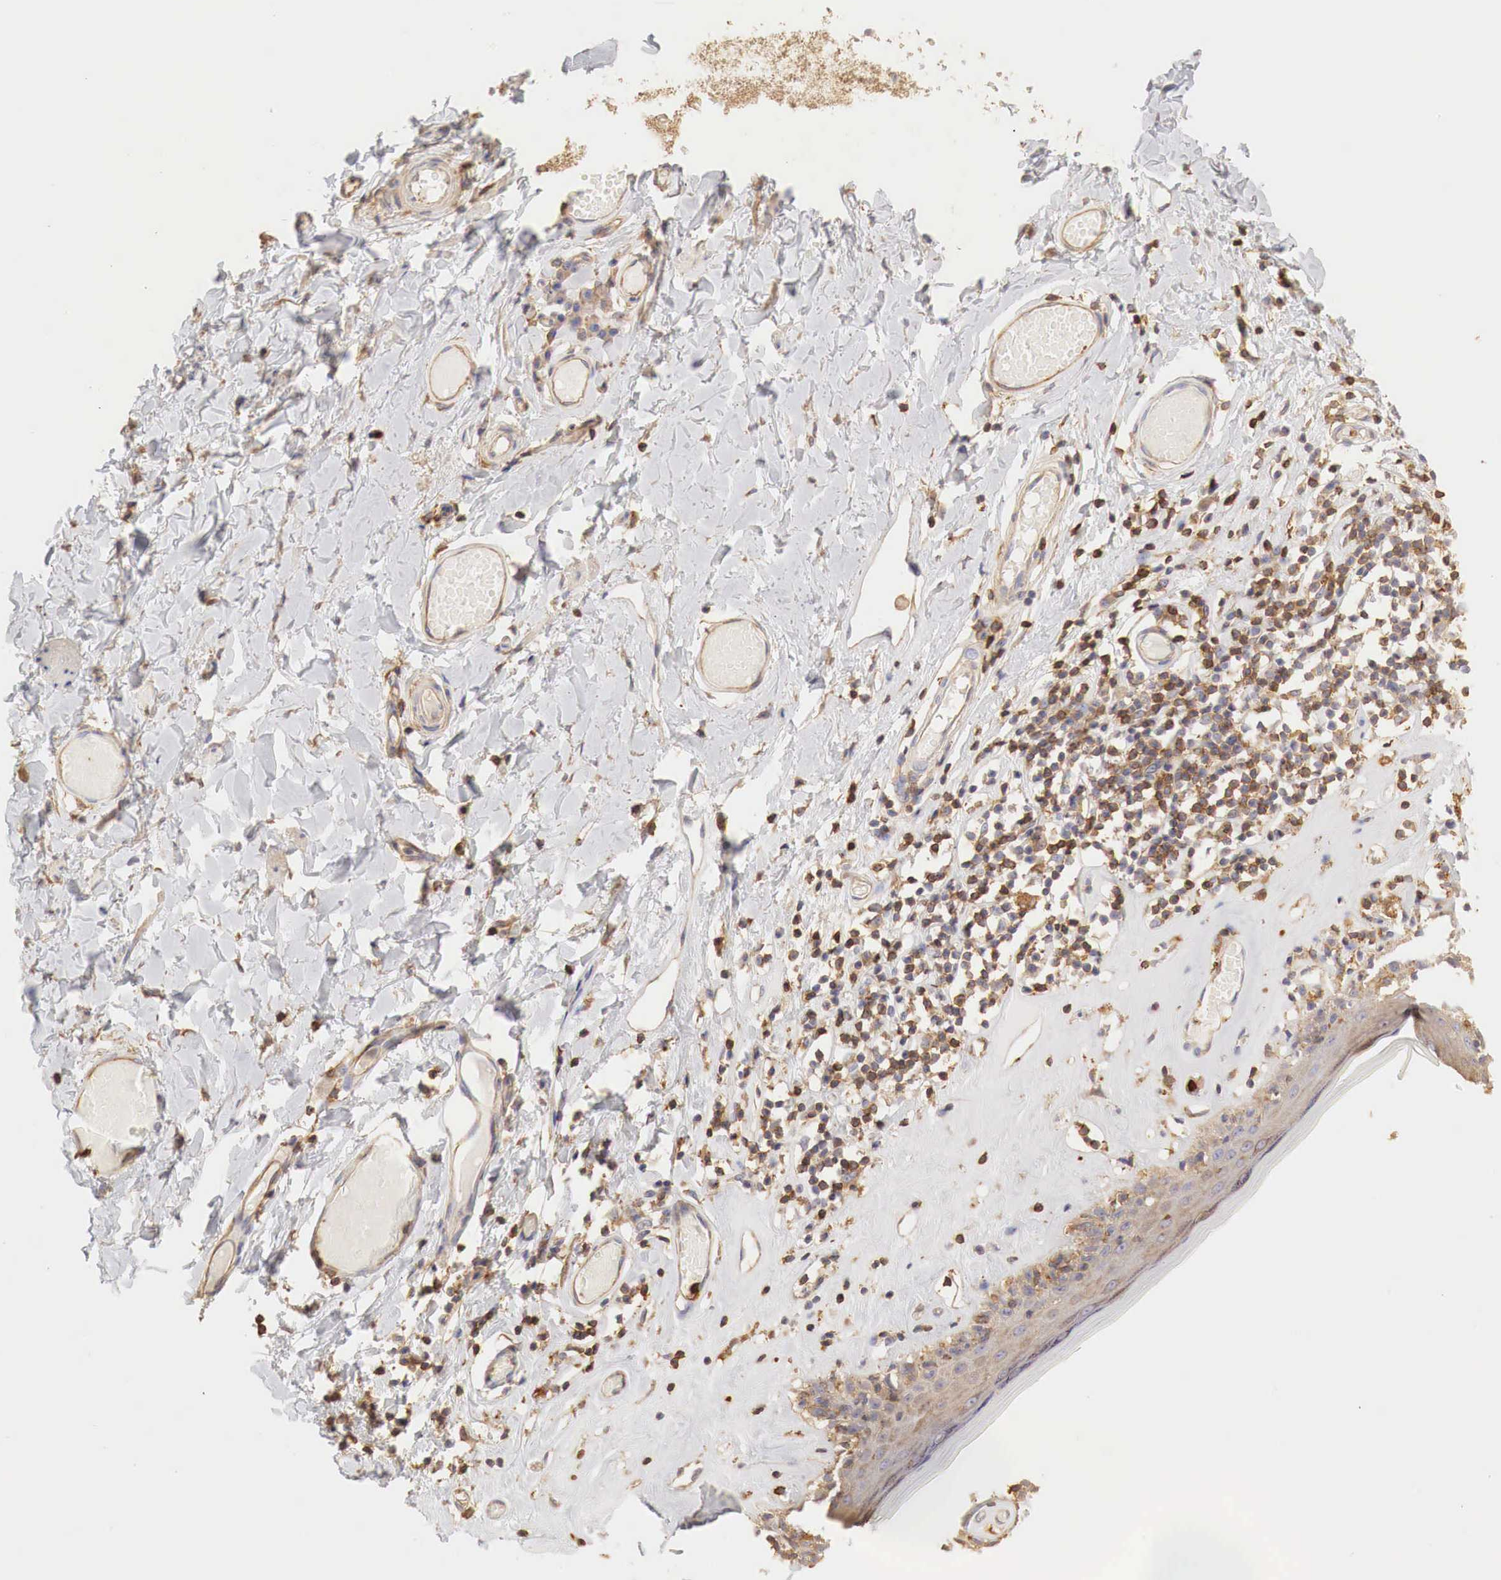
{"staining": {"intensity": "moderate", "quantity": "25%-75%", "location": "cytoplasmic/membranous"}, "tissue": "skin", "cell_type": "Epidermal cells", "image_type": "normal", "snomed": [{"axis": "morphology", "description": "Normal tissue, NOS"}, {"axis": "topography", "description": "Vascular tissue"}, {"axis": "topography", "description": "Vulva"}, {"axis": "topography", "description": "Peripheral nerve tissue"}], "caption": "Moderate cytoplasmic/membranous positivity for a protein is seen in about 25%-75% of epidermal cells of unremarkable skin using immunohistochemistry.", "gene": "G6PD", "patient": {"sex": "female", "age": 86}}